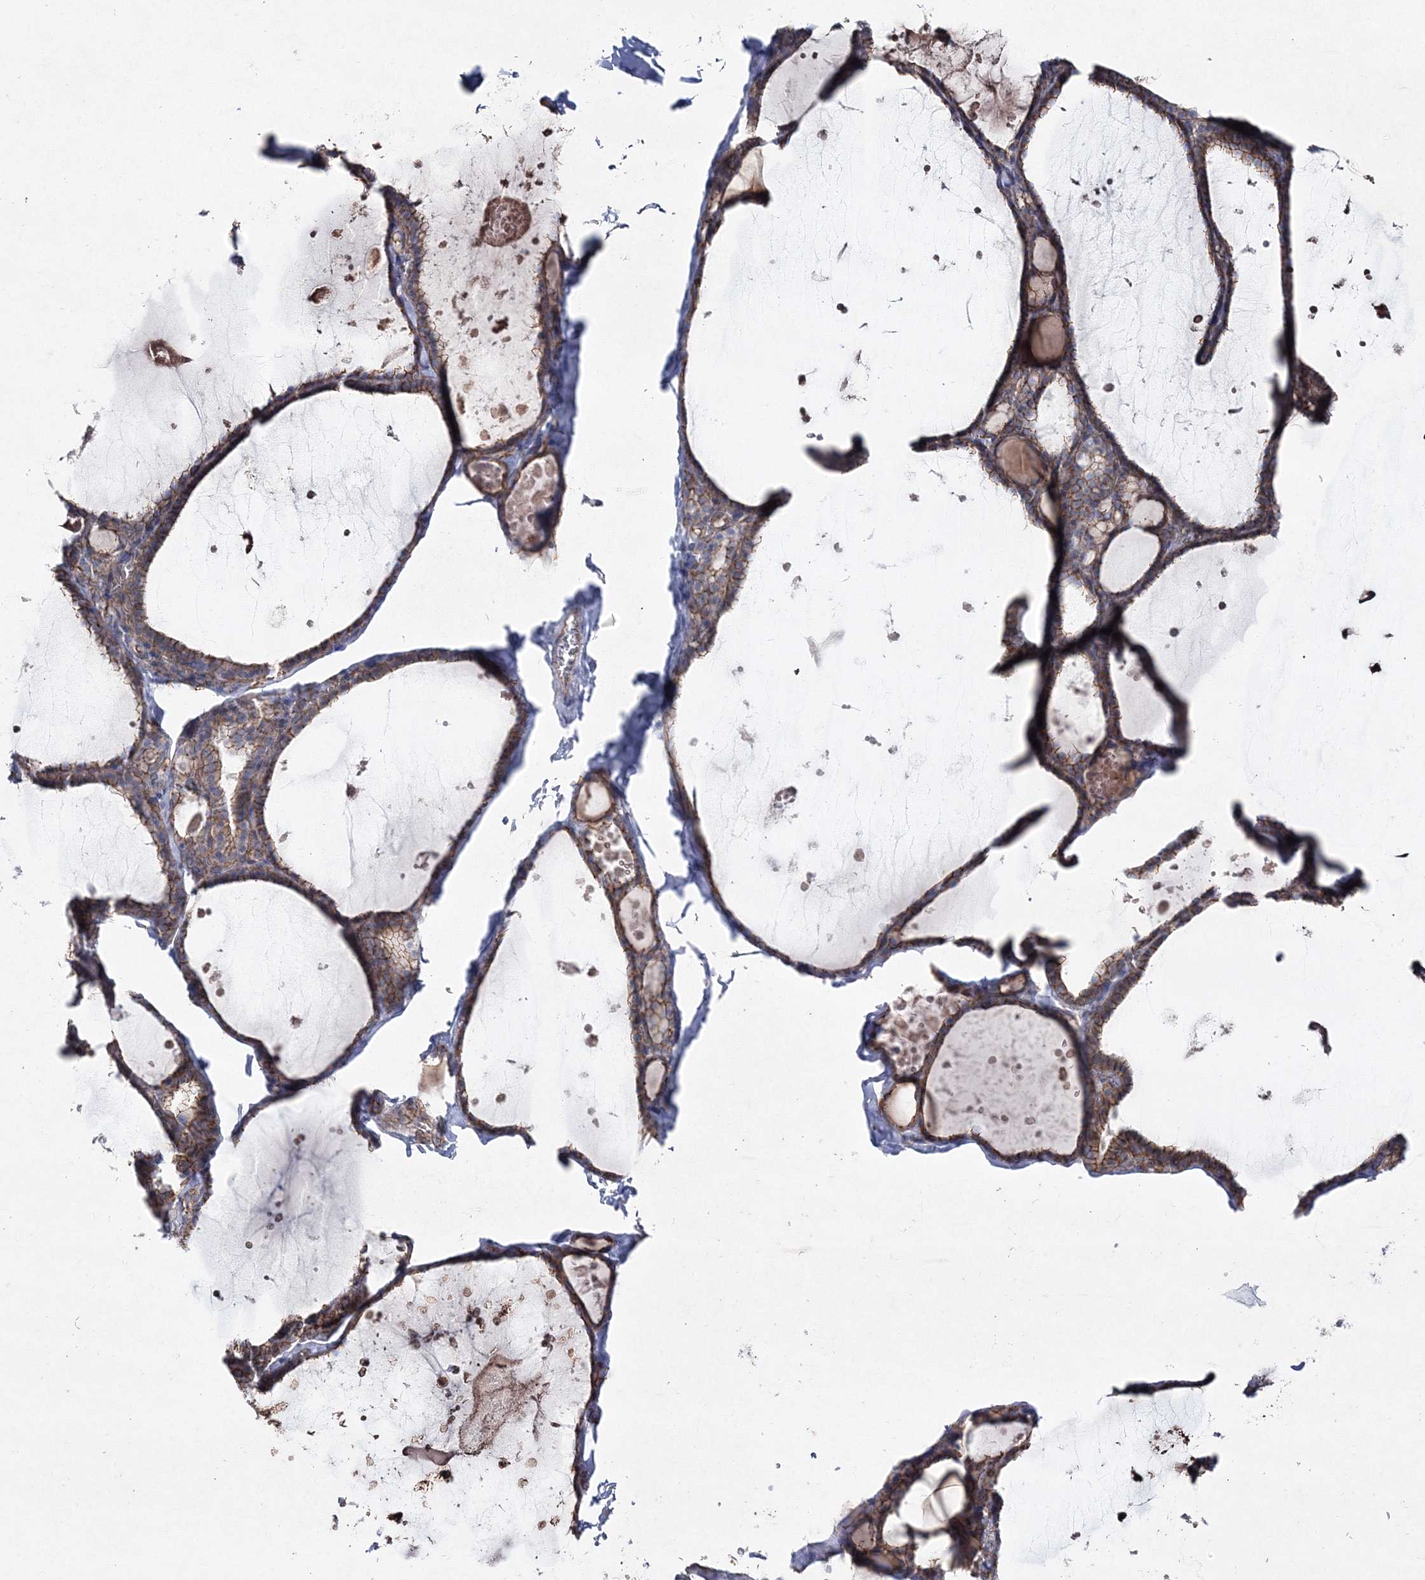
{"staining": {"intensity": "moderate", "quantity": ">75%", "location": "cytoplasmic/membranous"}, "tissue": "thyroid gland", "cell_type": "Glandular cells", "image_type": "normal", "snomed": [{"axis": "morphology", "description": "Normal tissue, NOS"}, {"axis": "topography", "description": "Thyroid gland"}], "caption": "Human thyroid gland stained for a protein (brown) displays moderate cytoplasmic/membranous positive staining in about >75% of glandular cells.", "gene": "NAA40", "patient": {"sex": "male", "age": 56}}